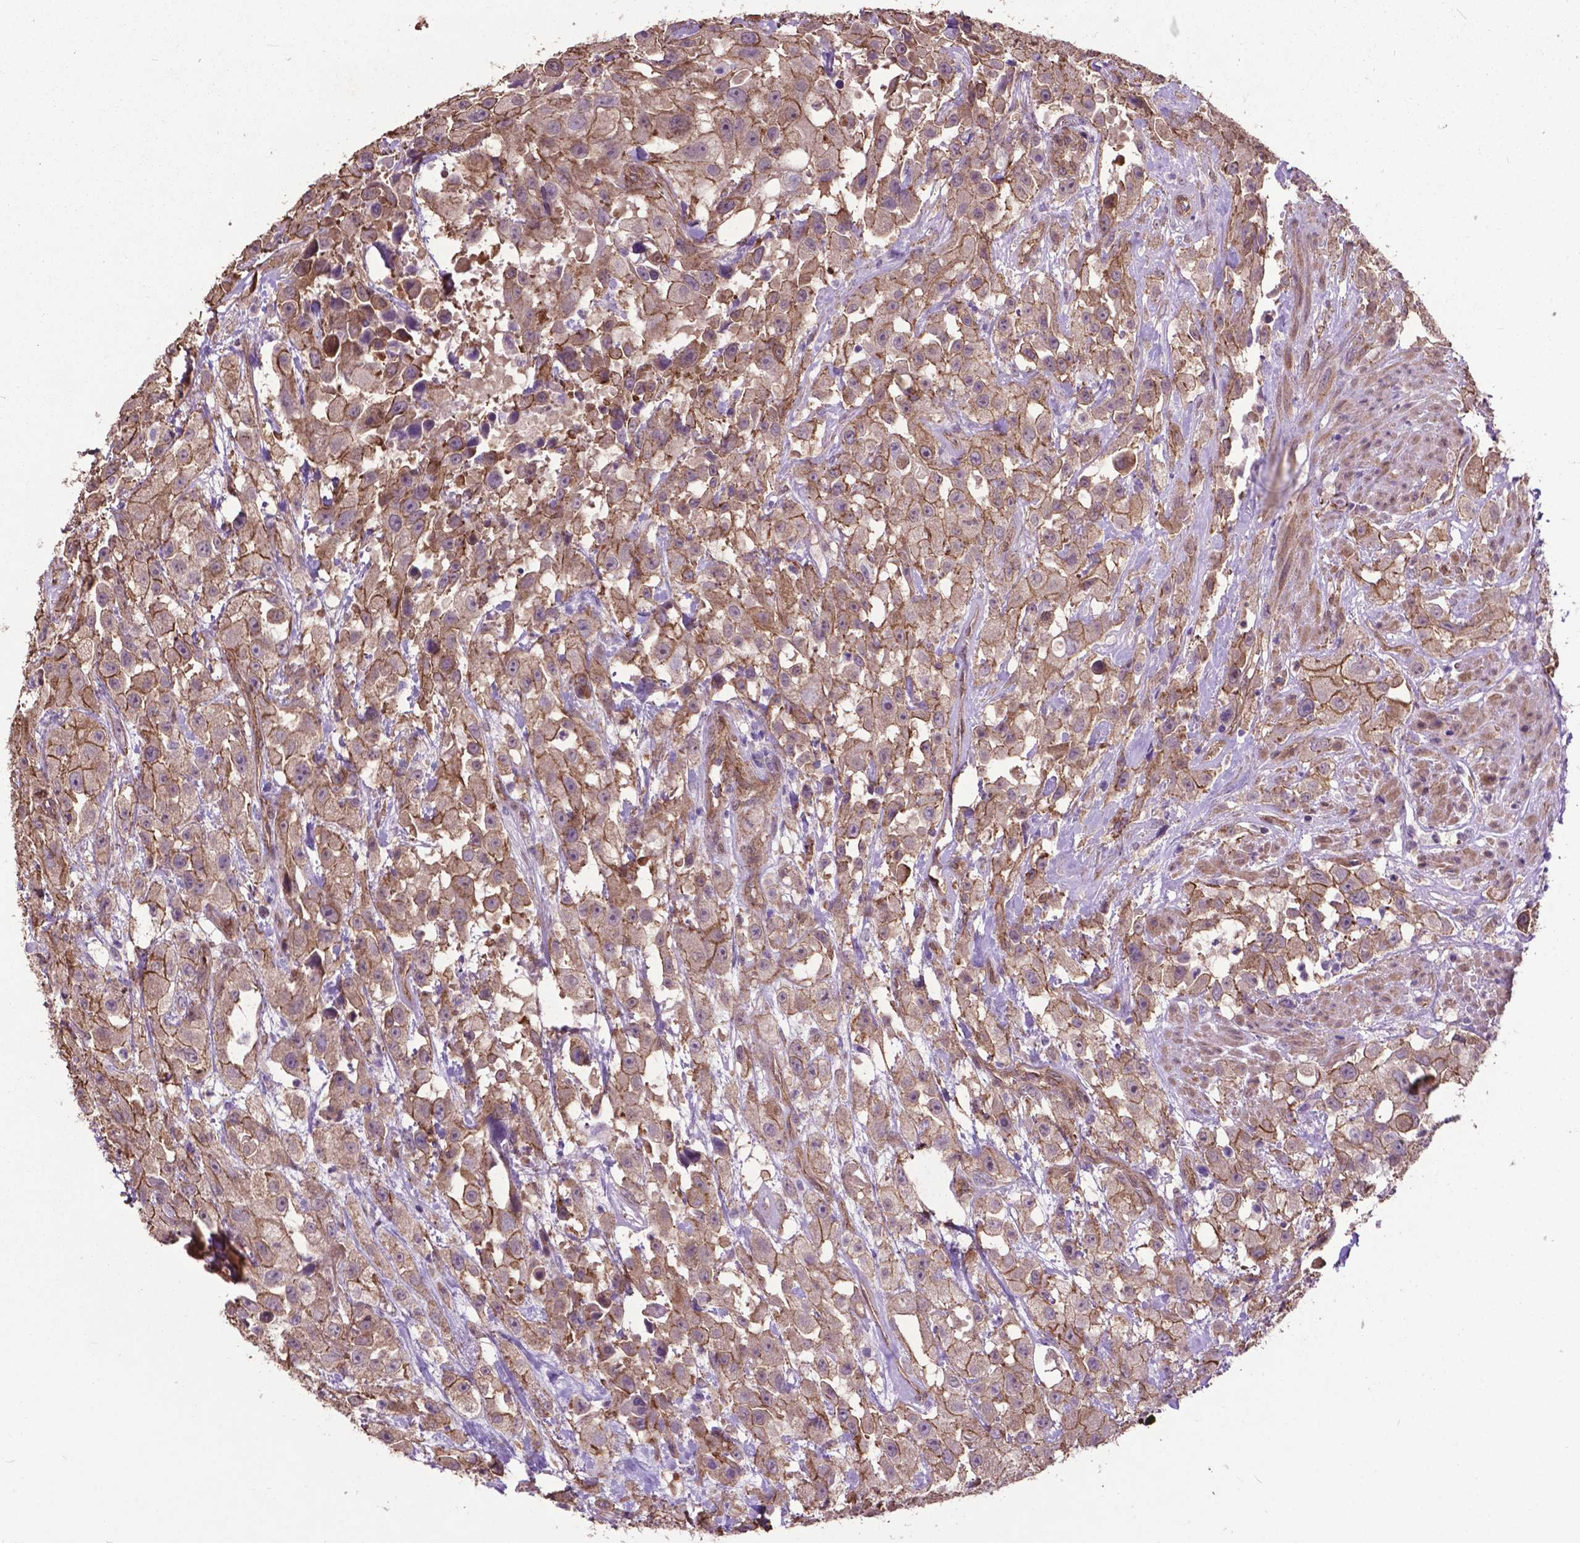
{"staining": {"intensity": "moderate", "quantity": ">75%", "location": "cytoplasmic/membranous"}, "tissue": "urothelial cancer", "cell_type": "Tumor cells", "image_type": "cancer", "snomed": [{"axis": "morphology", "description": "Urothelial carcinoma, High grade"}, {"axis": "topography", "description": "Urinary bladder"}], "caption": "Moderate cytoplasmic/membranous positivity is present in approximately >75% of tumor cells in urothelial cancer.", "gene": "PDLIM1", "patient": {"sex": "male", "age": 79}}